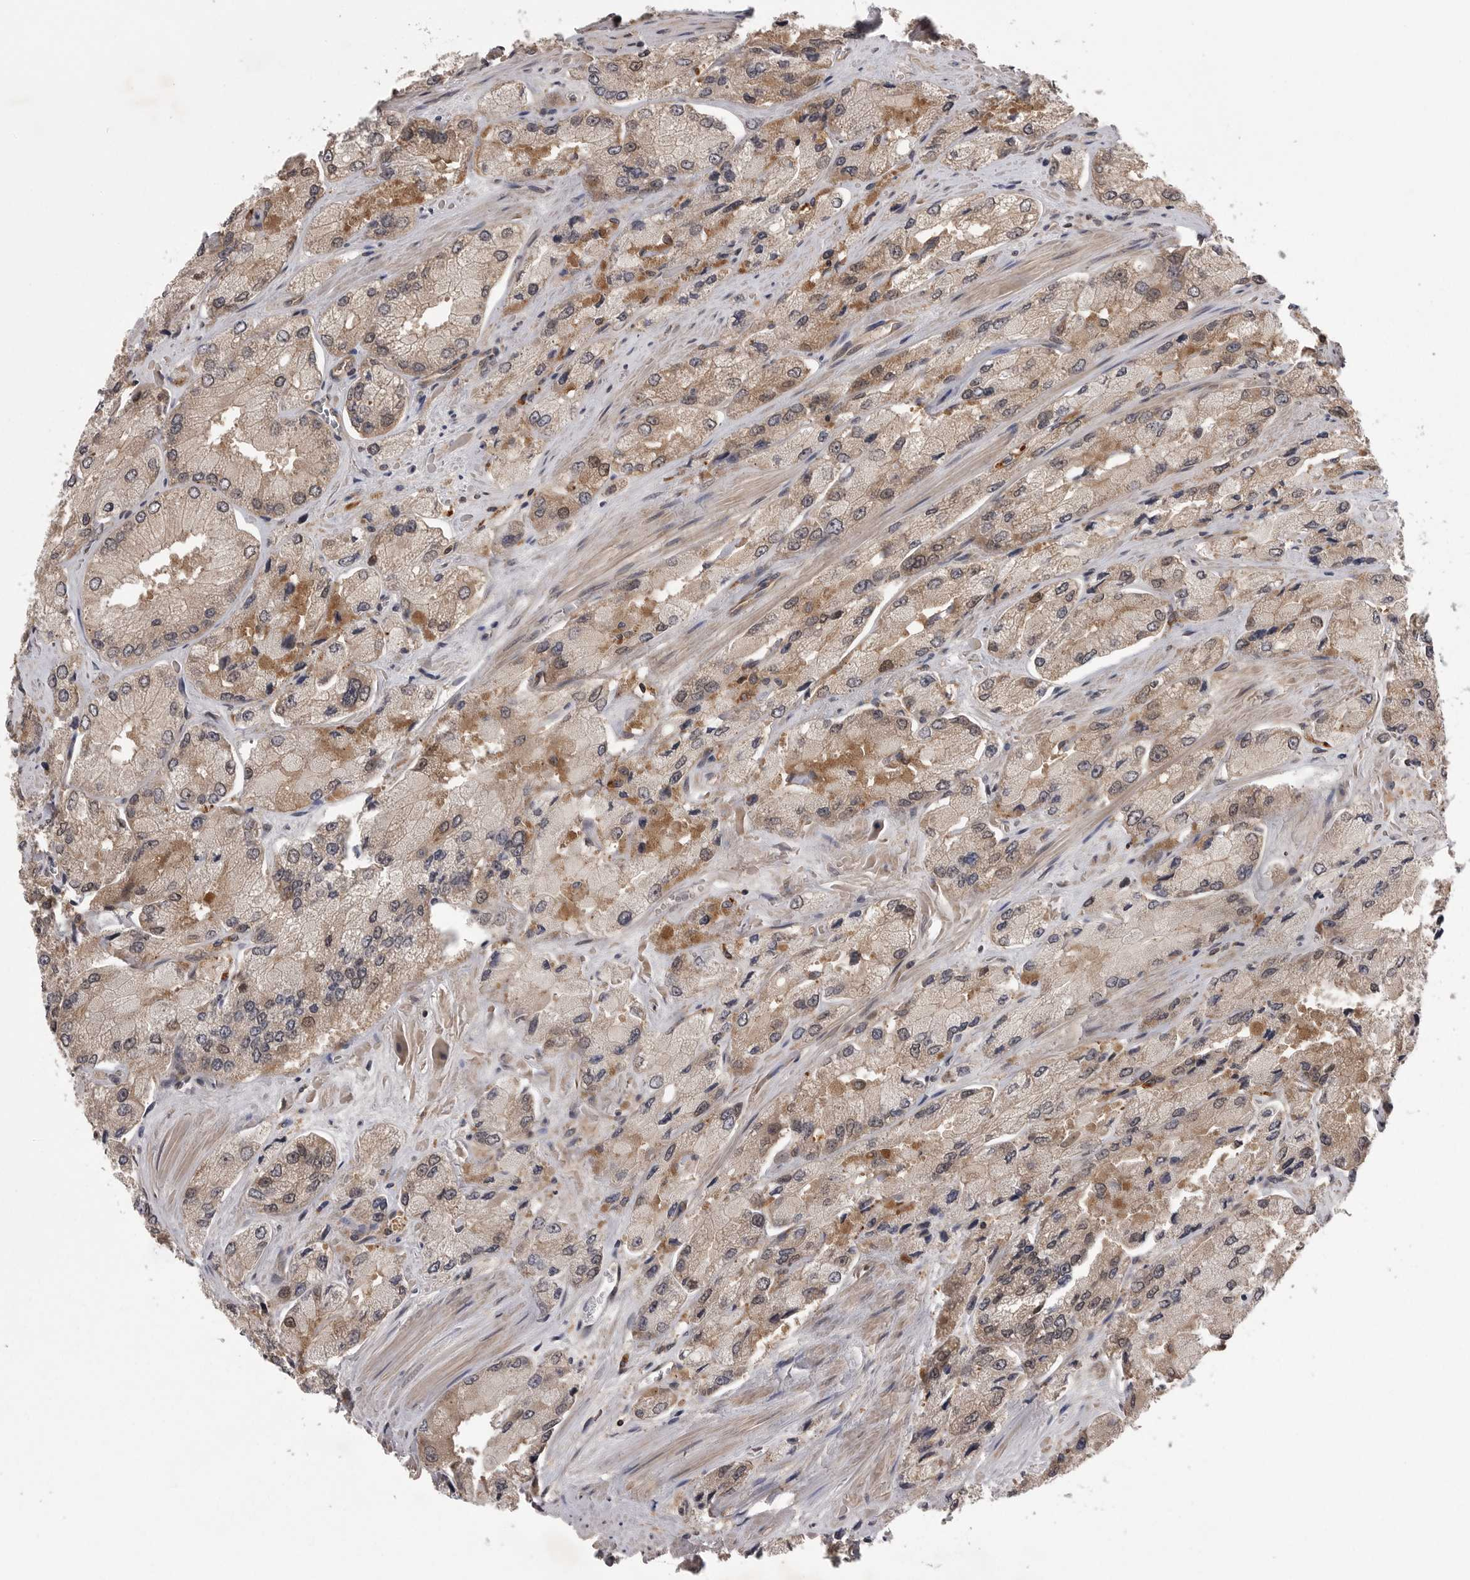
{"staining": {"intensity": "weak", "quantity": "<25%", "location": "cytoplasmic/membranous,nuclear"}, "tissue": "prostate cancer", "cell_type": "Tumor cells", "image_type": "cancer", "snomed": [{"axis": "morphology", "description": "Adenocarcinoma, High grade"}, {"axis": "topography", "description": "Prostate"}], "caption": "Immunohistochemistry micrograph of neoplastic tissue: prostate cancer stained with DAB displays no significant protein positivity in tumor cells.", "gene": "AOAH", "patient": {"sex": "male", "age": 58}}